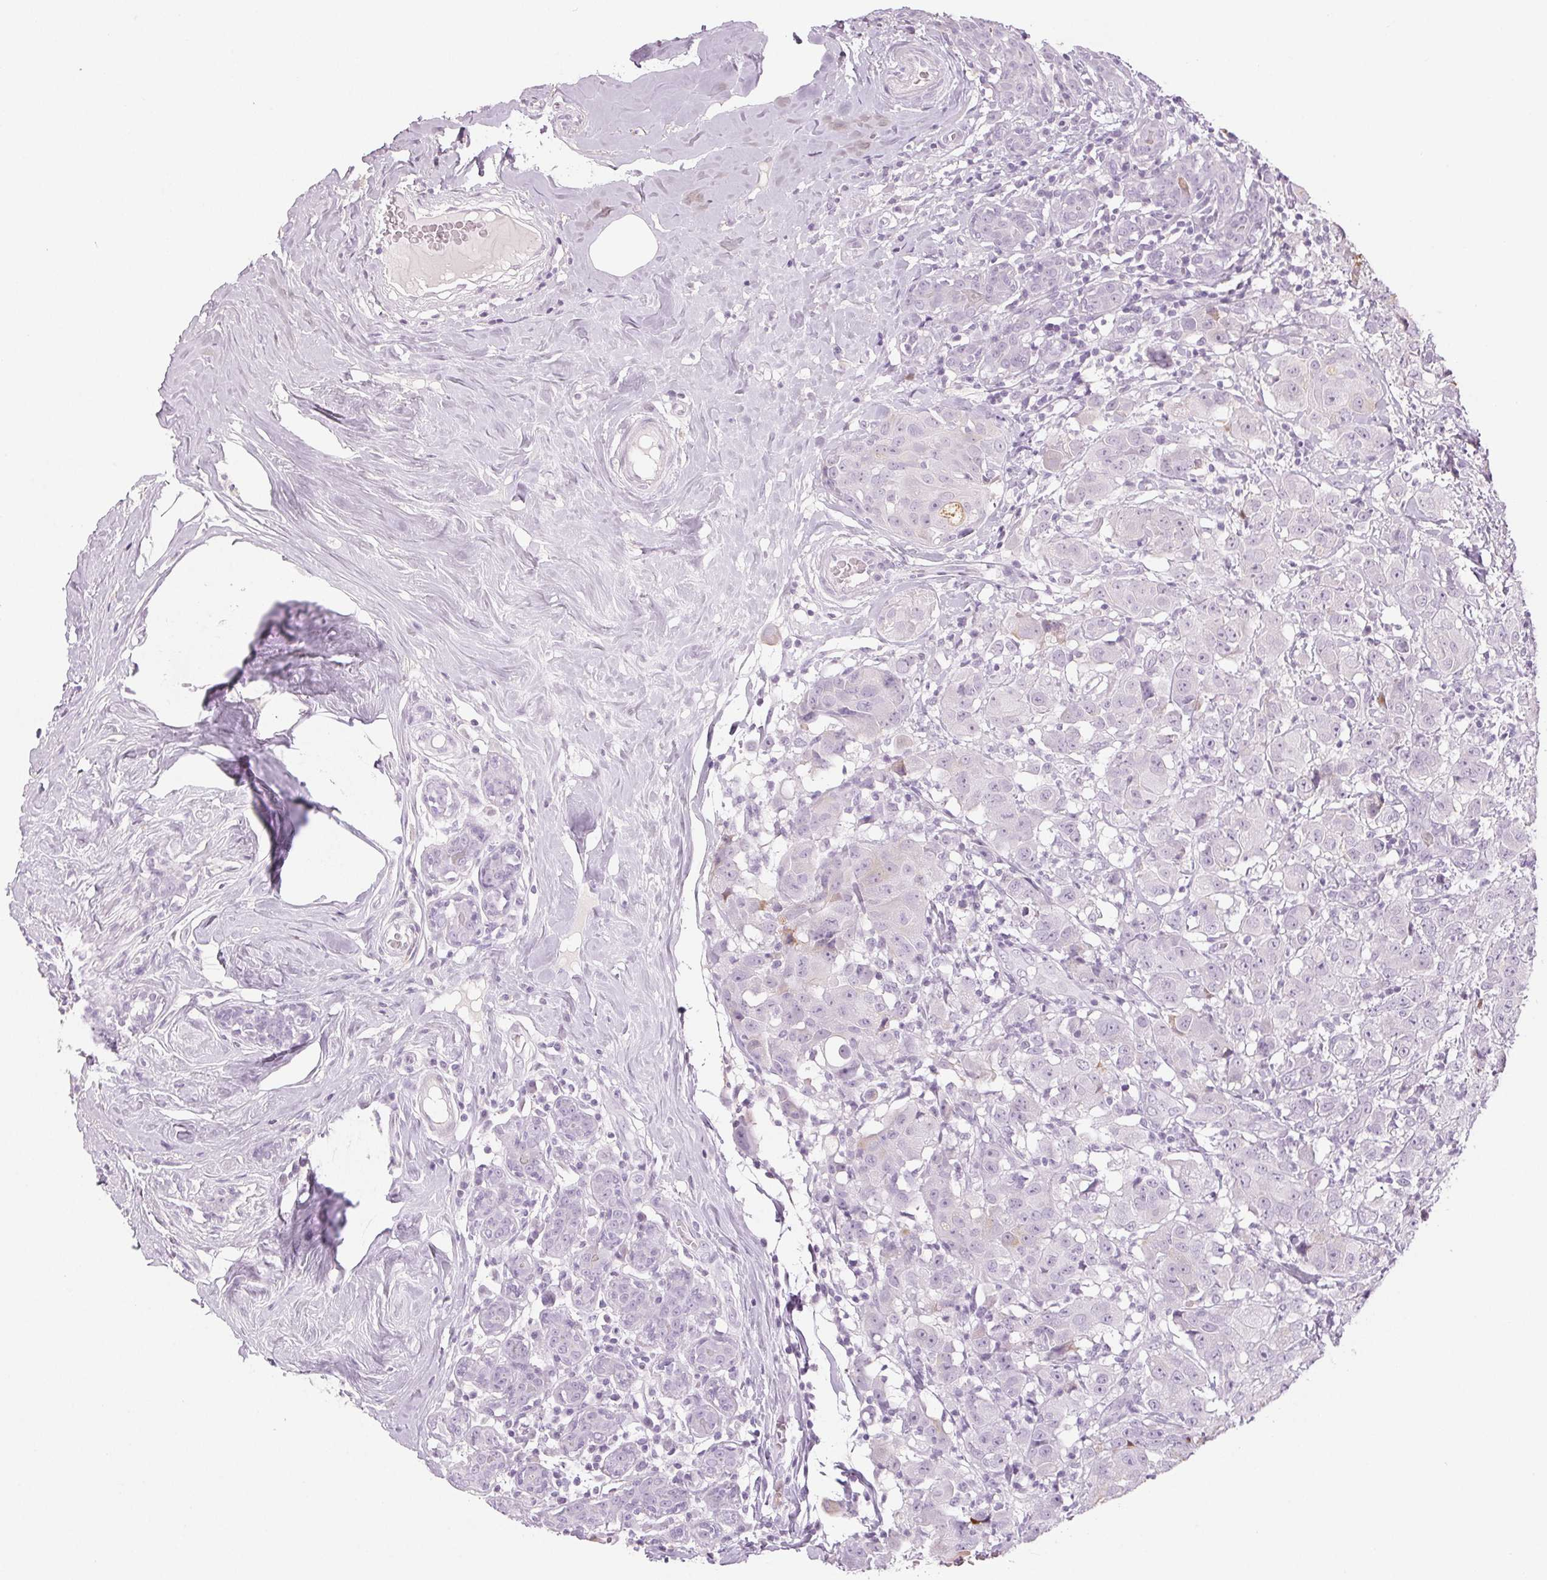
{"staining": {"intensity": "moderate", "quantity": "<25%", "location": "cytoplasmic/membranous"}, "tissue": "breast cancer", "cell_type": "Tumor cells", "image_type": "cancer", "snomed": [{"axis": "morphology", "description": "Normal tissue, NOS"}, {"axis": "morphology", "description": "Duct carcinoma"}, {"axis": "topography", "description": "Breast"}], "caption": "Immunohistochemical staining of breast cancer (intraductal carcinoma) reveals low levels of moderate cytoplasmic/membranous protein positivity in about <25% of tumor cells. (DAB IHC, brown staining for protein, blue staining for nuclei).", "gene": "LTF", "patient": {"sex": "female", "age": 43}}